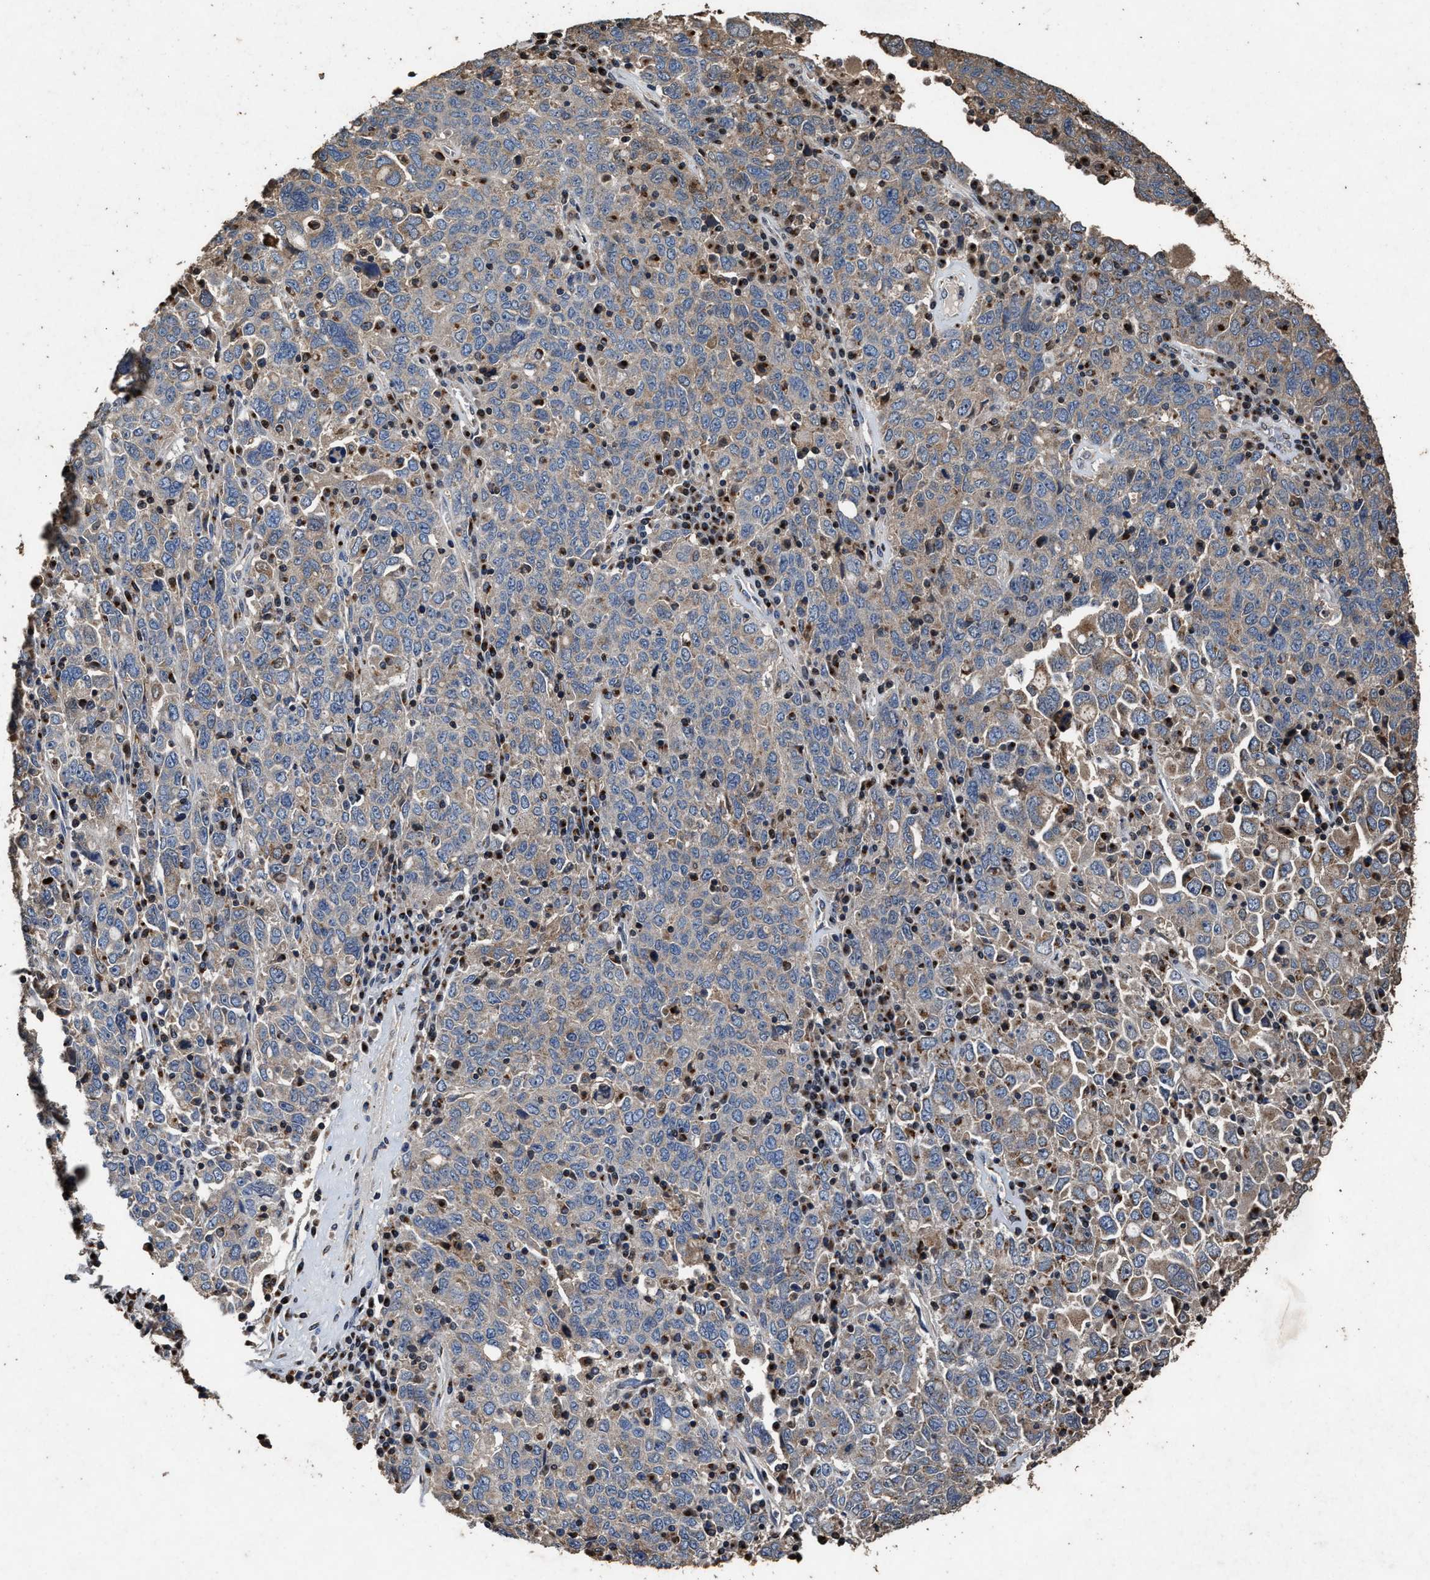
{"staining": {"intensity": "weak", "quantity": "25%-75%", "location": "cytoplasmic/membranous"}, "tissue": "ovarian cancer", "cell_type": "Tumor cells", "image_type": "cancer", "snomed": [{"axis": "morphology", "description": "Carcinoma, endometroid"}, {"axis": "topography", "description": "Ovary"}], "caption": "Protein expression analysis of endometroid carcinoma (ovarian) exhibits weak cytoplasmic/membranous positivity in about 25%-75% of tumor cells.", "gene": "TPST2", "patient": {"sex": "female", "age": 62}}